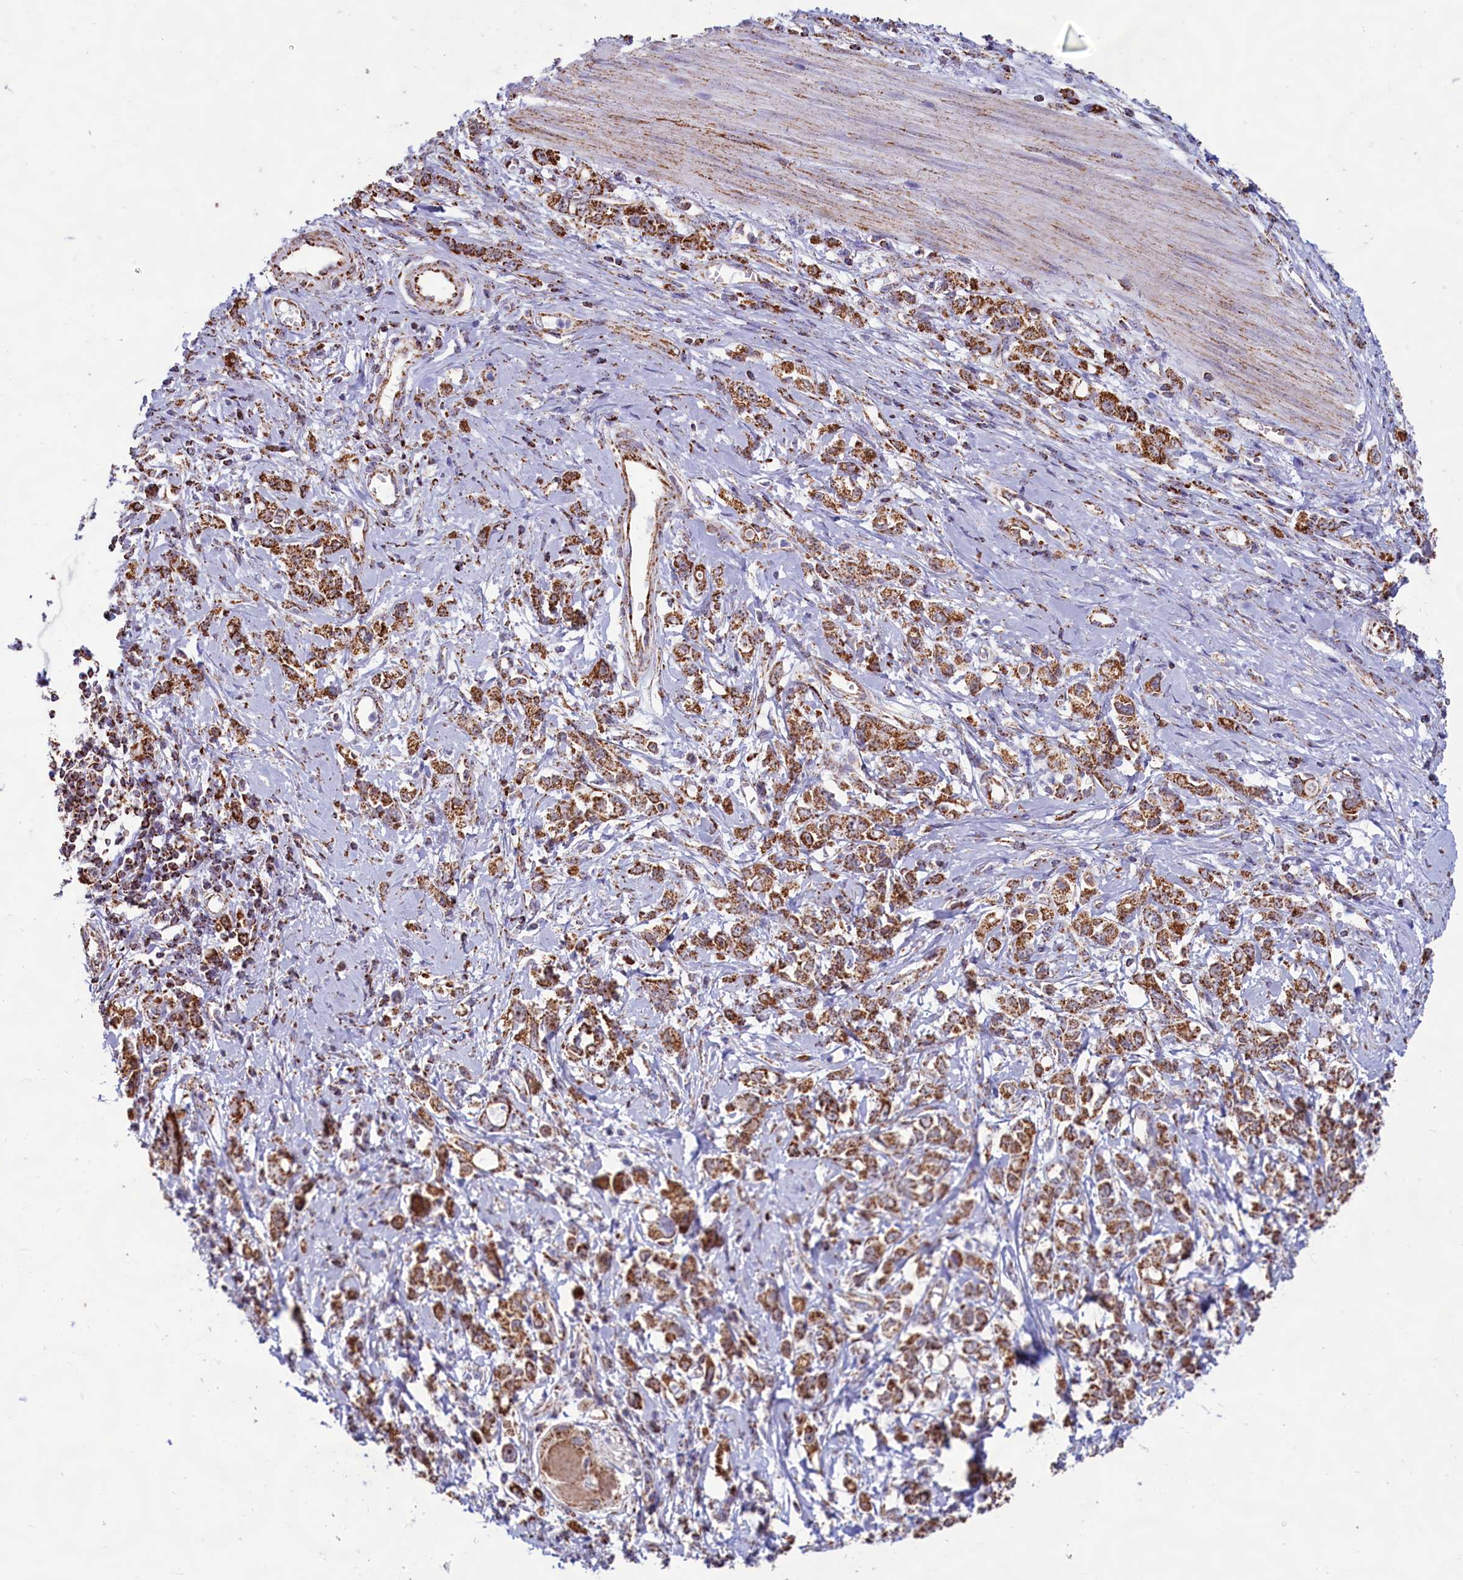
{"staining": {"intensity": "strong", "quantity": ">75%", "location": "cytoplasmic/membranous"}, "tissue": "stomach cancer", "cell_type": "Tumor cells", "image_type": "cancer", "snomed": [{"axis": "morphology", "description": "Adenocarcinoma, NOS"}, {"axis": "topography", "description": "Stomach"}], "caption": "Tumor cells show high levels of strong cytoplasmic/membranous staining in about >75% of cells in stomach adenocarcinoma.", "gene": "C1D", "patient": {"sex": "female", "age": 76}}